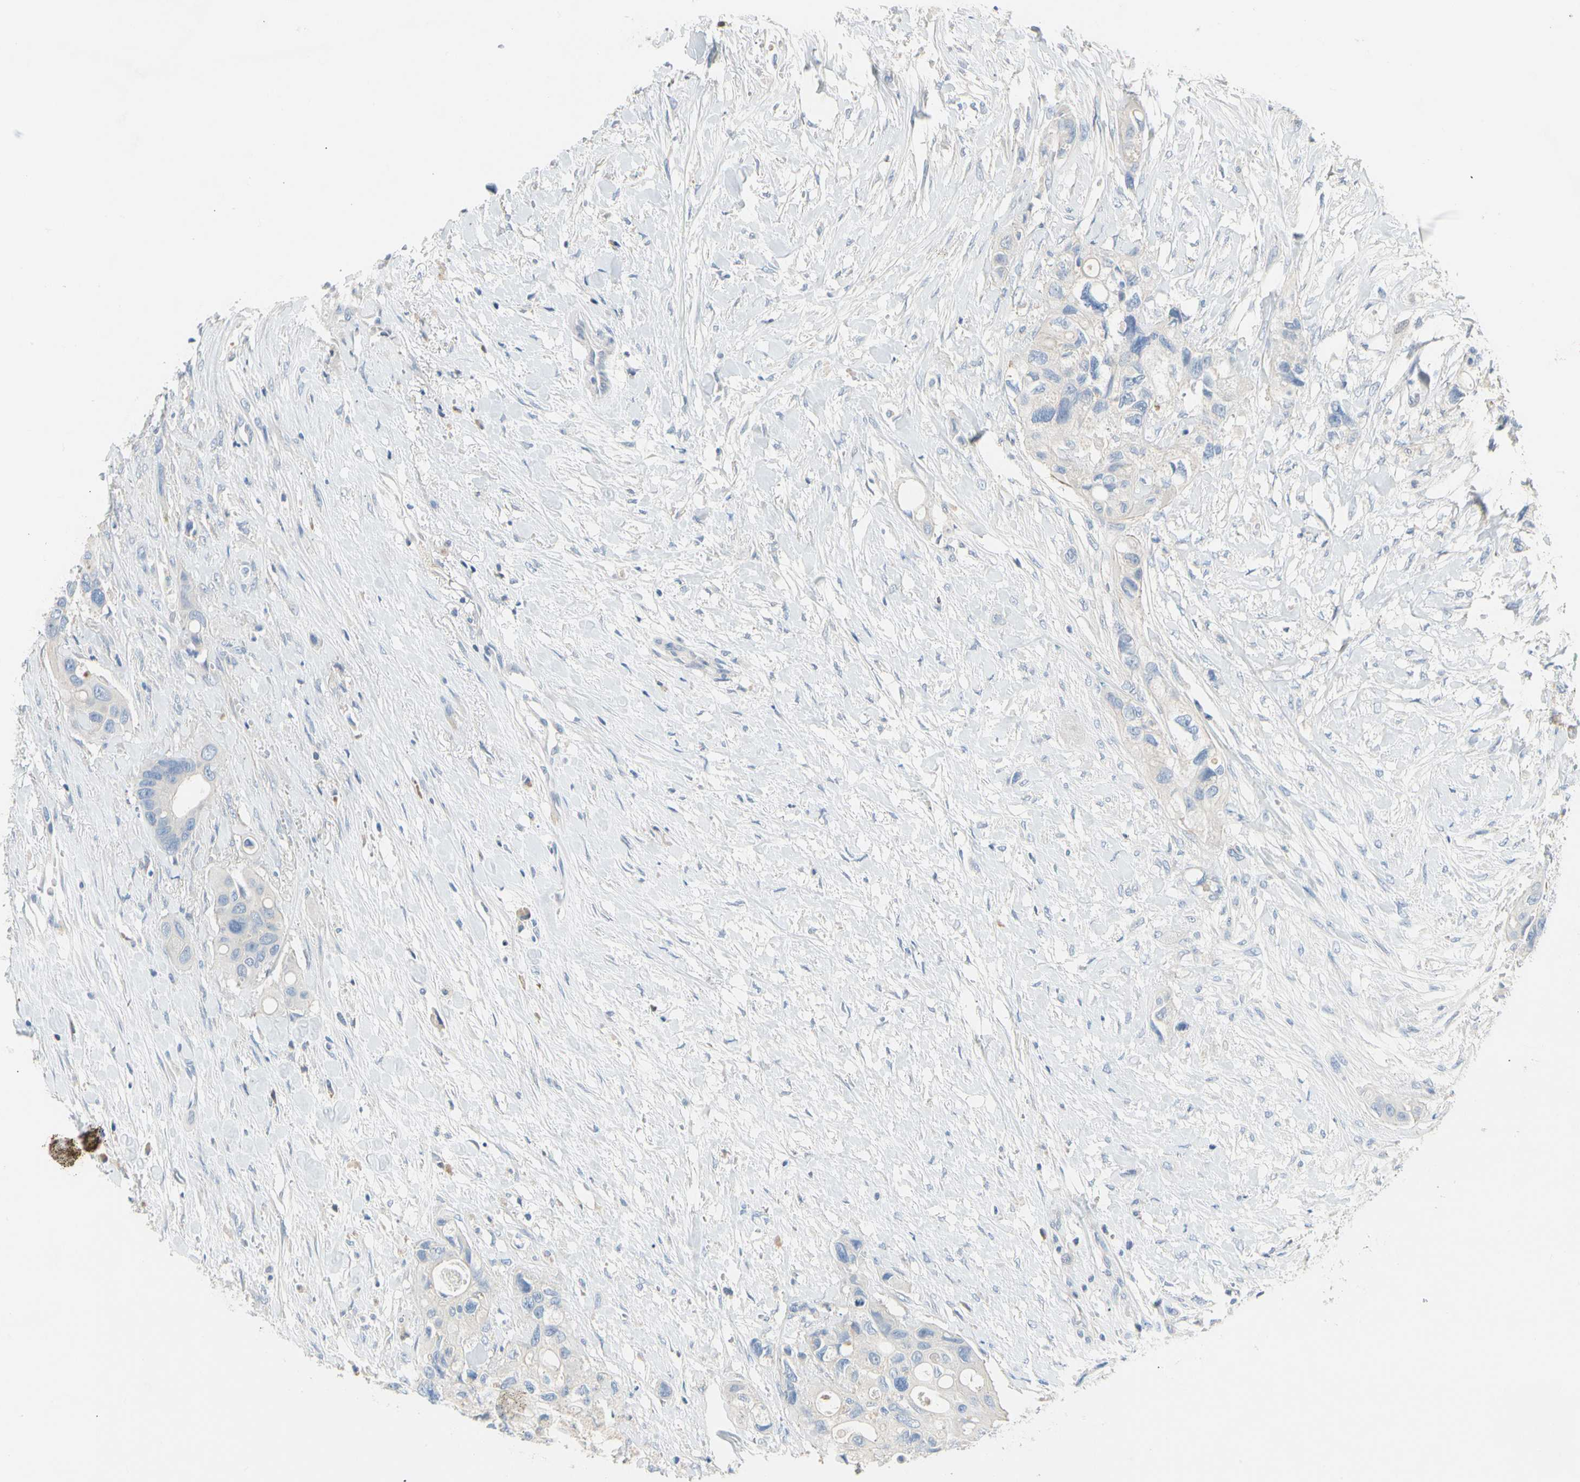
{"staining": {"intensity": "negative", "quantity": "none", "location": "none"}, "tissue": "colorectal cancer", "cell_type": "Tumor cells", "image_type": "cancer", "snomed": [{"axis": "morphology", "description": "Adenocarcinoma, NOS"}, {"axis": "topography", "description": "Colon"}], "caption": "DAB (3,3'-diaminobenzidine) immunohistochemical staining of human colorectal adenocarcinoma shows no significant staining in tumor cells.", "gene": "CCM2L", "patient": {"sex": "female", "age": 57}}